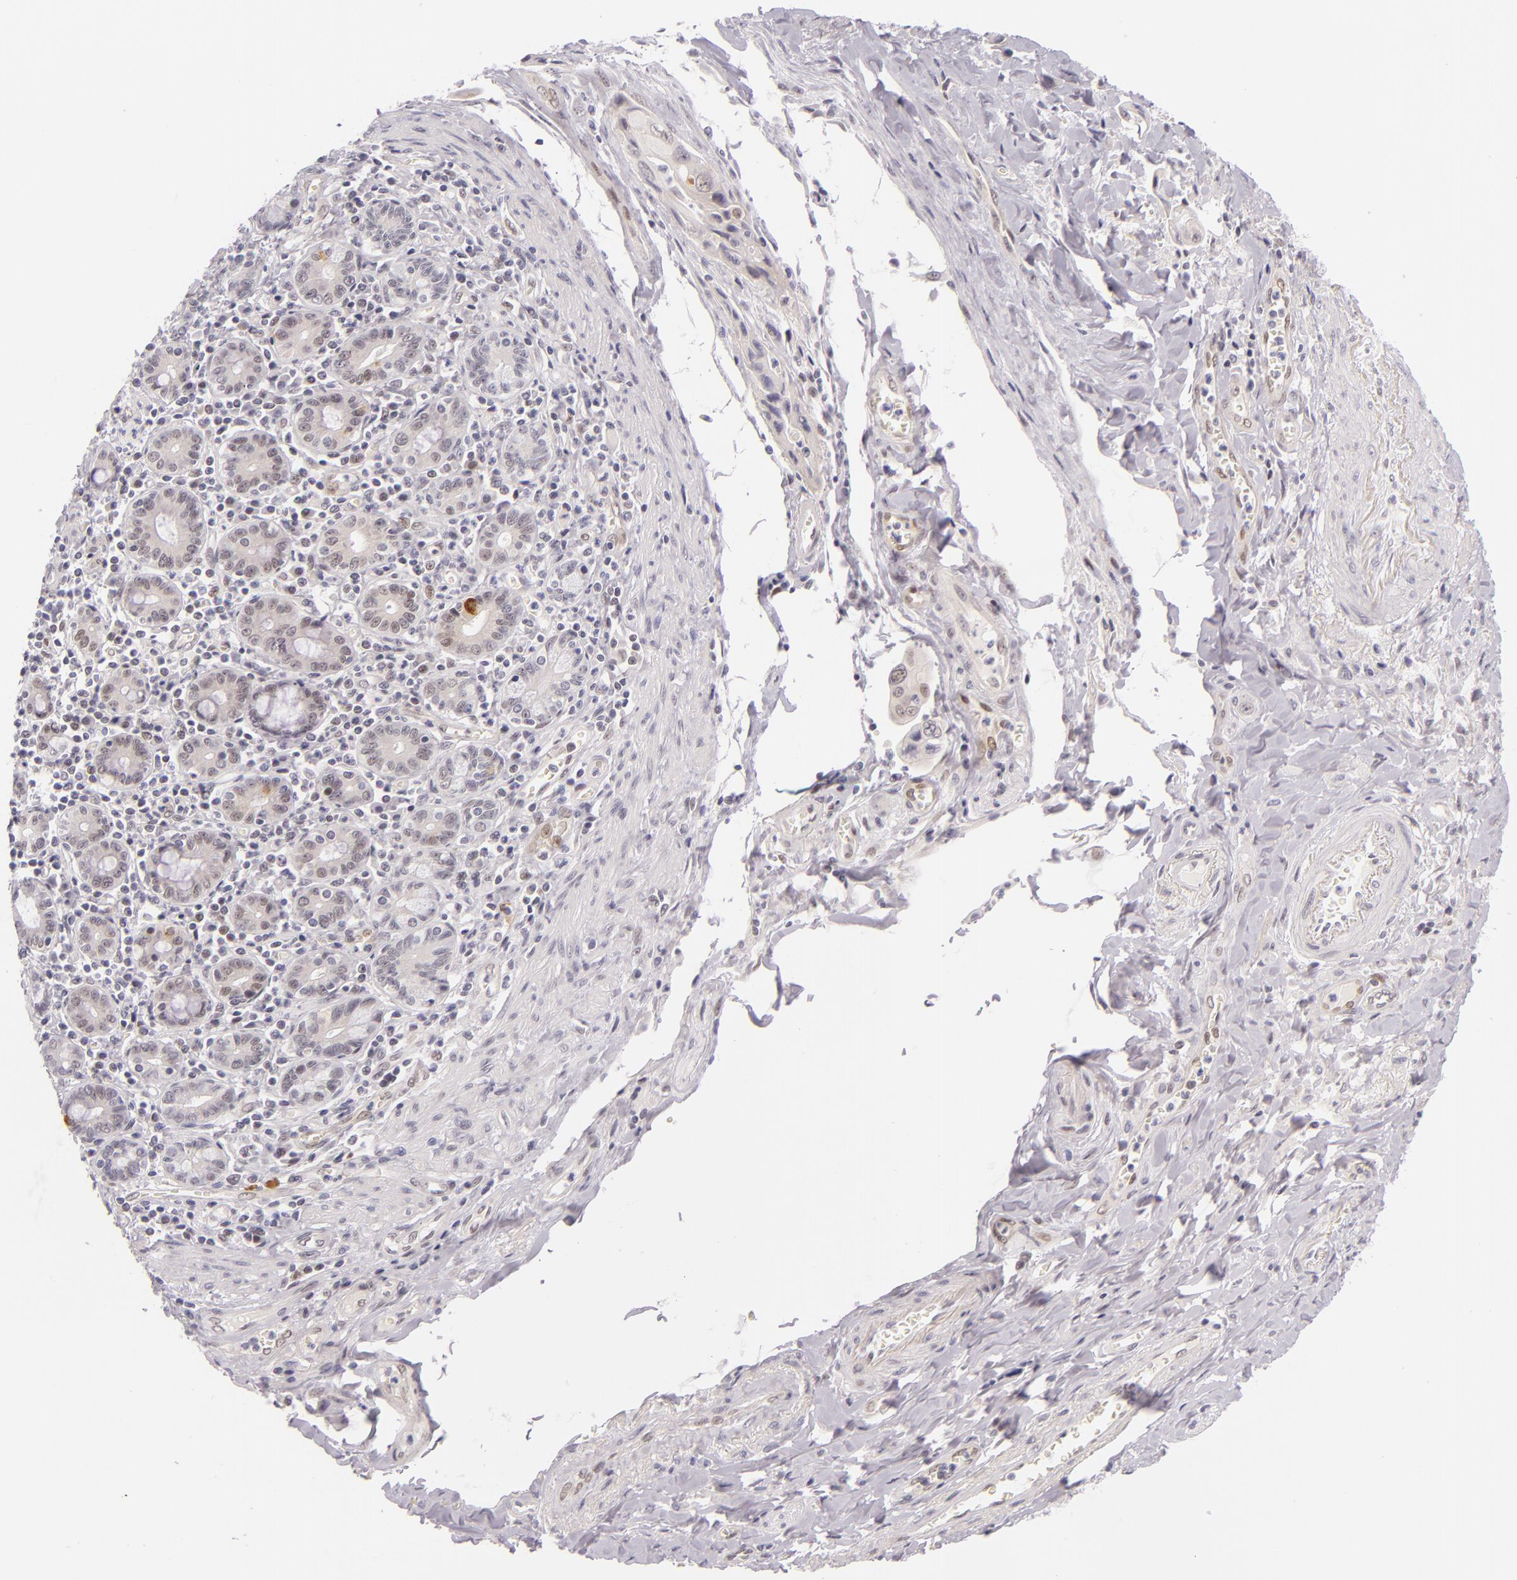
{"staining": {"intensity": "negative", "quantity": "none", "location": "none"}, "tissue": "pancreatic cancer", "cell_type": "Tumor cells", "image_type": "cancer", "snomed": [{"axis": "morphology", "description": "Adenocarcinoma, NOS"}, {"axis": "topography", "description": "Pancreas"}], "caption": "This is a image of IHC staining of pancreatic cancer (adenocarcinoma), which shows no positivity in tumor cells.", "gene": "BCL3", "patient": {"sex": "male", "age": 77}}